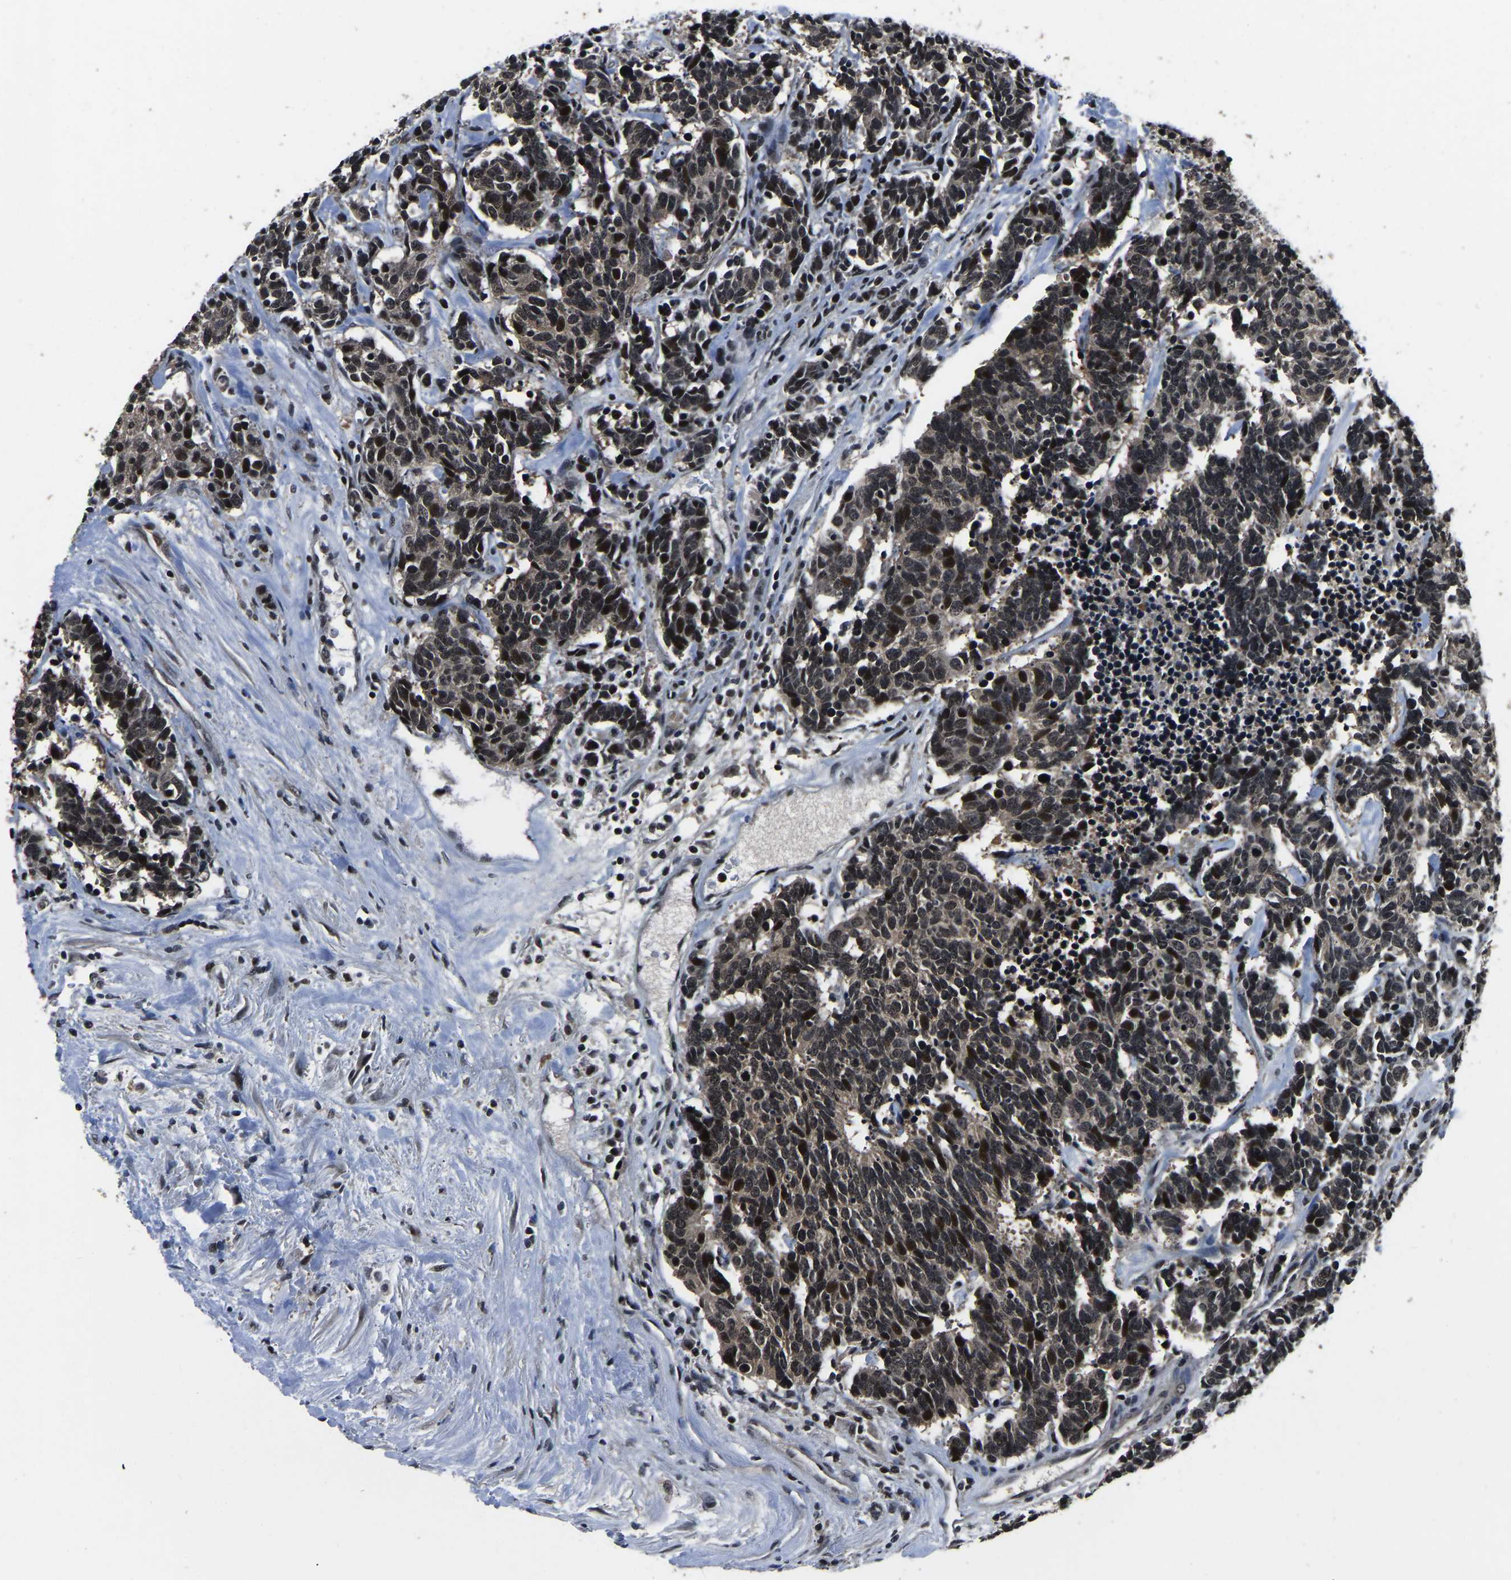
{"staining": {"intensity": "moderate", "quantity": ">75%", "location": "nuclear"}, "tissue": "carcinoid", "cell_type": "Tumor cells", "image_type": "cancer", "snomed": [{"axis": "morphology", "description": "Carcinoma, NOS"}, {"axis": "morphology", "description": "Carcinoid, malignant, NOS"}, {"axis": "topography", "description": "Urinary bladder"}], "caption": "Immunohistochemistry (IHC) micrograph of neoplastic tissue: human carcinoma stained using immunohistochemistry reveals medium levels of moderate protein expression localized specifically in the nuclear of tumor cells, appearing as a nuclear brown color.", "gene": "ANKIB1", "patient": {"sex": "male", "age": 57}}